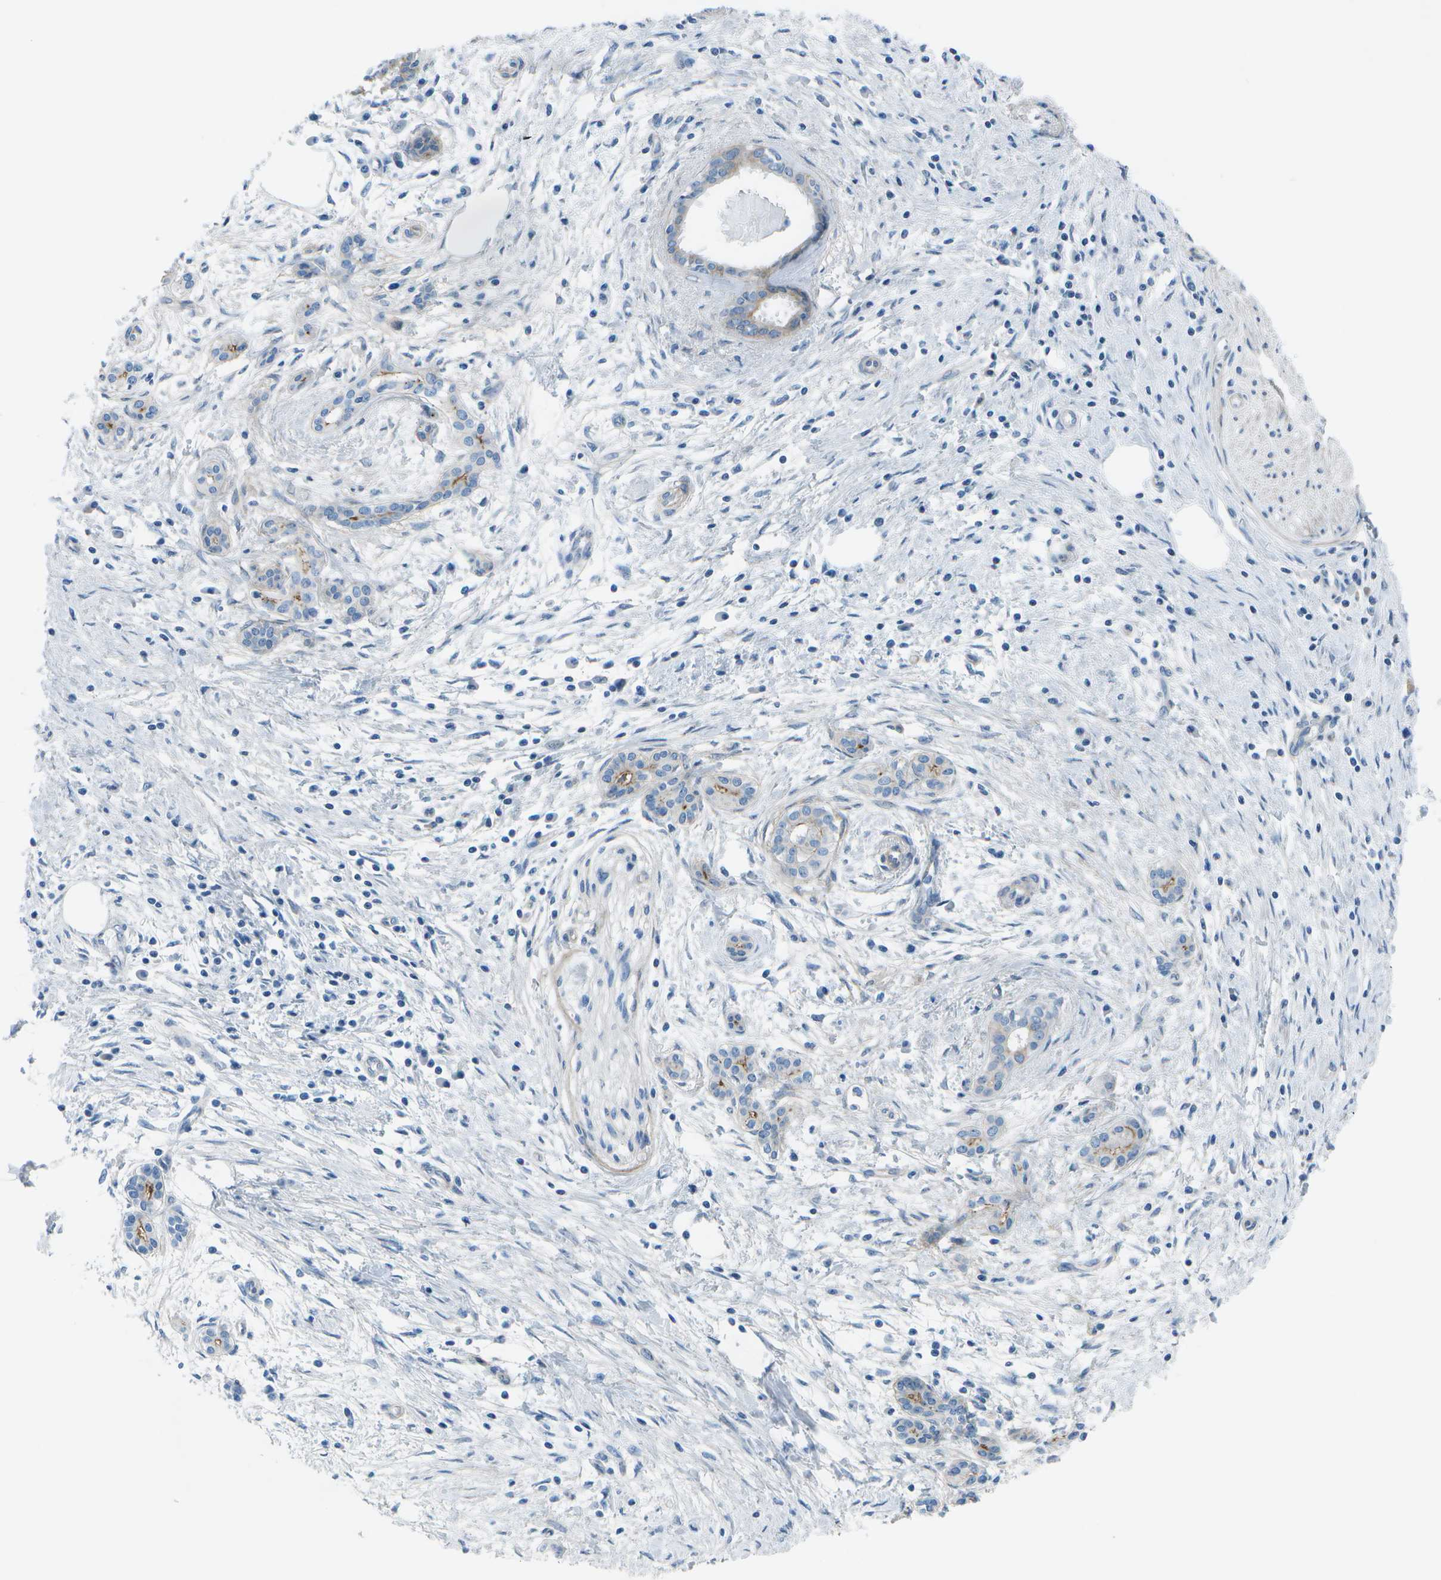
{"staining": {"intensity": "moderate", "quantity": "<25%", "location": "cytoplasmic/membranous"}, "tissue": "pancreatic cancer", "cell_type": "Tumor cells", "image_type": "cancer", "snomed": [{"axis": "morphology", "description": "Adenocarcinoma, NOS"}, {"axis": "topography", "description": "Pancreas"}], "caption": "A micrograph of human pancreatic cancer stained for a protein exhibits moderate cytoplasmic/membranous brown staining in tumor cells.", "gene": "SORBS3", "patient": {"sex": "female", "age": 70}}